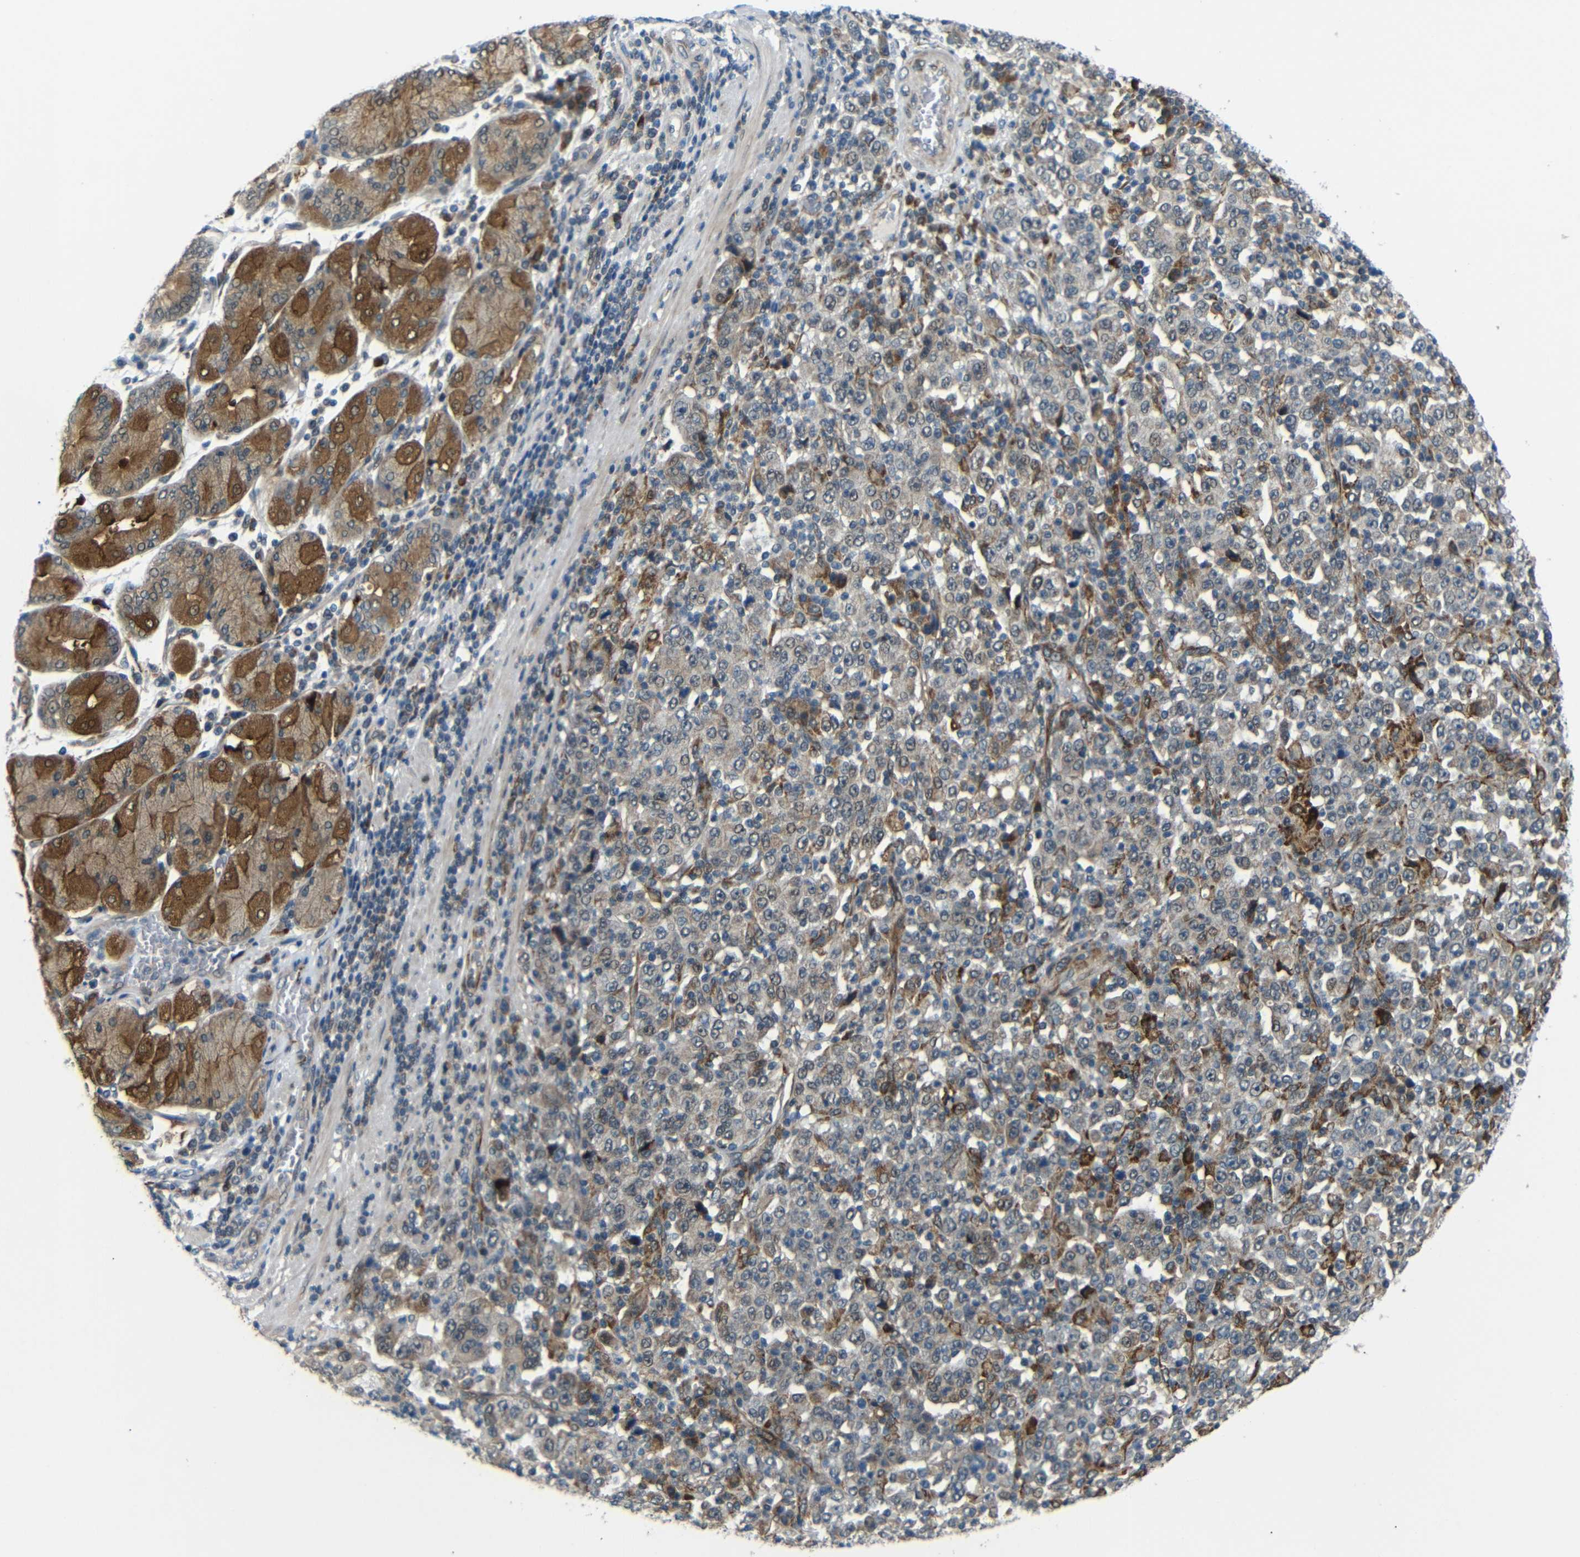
{"staining": {"intensity": "weak", "quantity": ">75%", "location": "cytoplasmic/membranous"}, "tissue": "stomach cancer", "cell_type": "Tumor cells", "image_type": "cancer", "snomed": [{"axis": "morphology", "description": "Normal tissue, NOS"}, {"axis": "morphology", "description": "Adenocarcinoma, NOS"}, {"axis": "topography", "description": "Stomach, upper"}, {"axis": "topography", "description": "Stomach"}], "caption": "Adenocarcinoma (stomach) stained with immunohistochemistry shows weak cytoplasmic/membranous positivity in approximately >75% of tumor cells.", "gene": "SYDE1", "patient": {"sex": "male", "age": 59}}